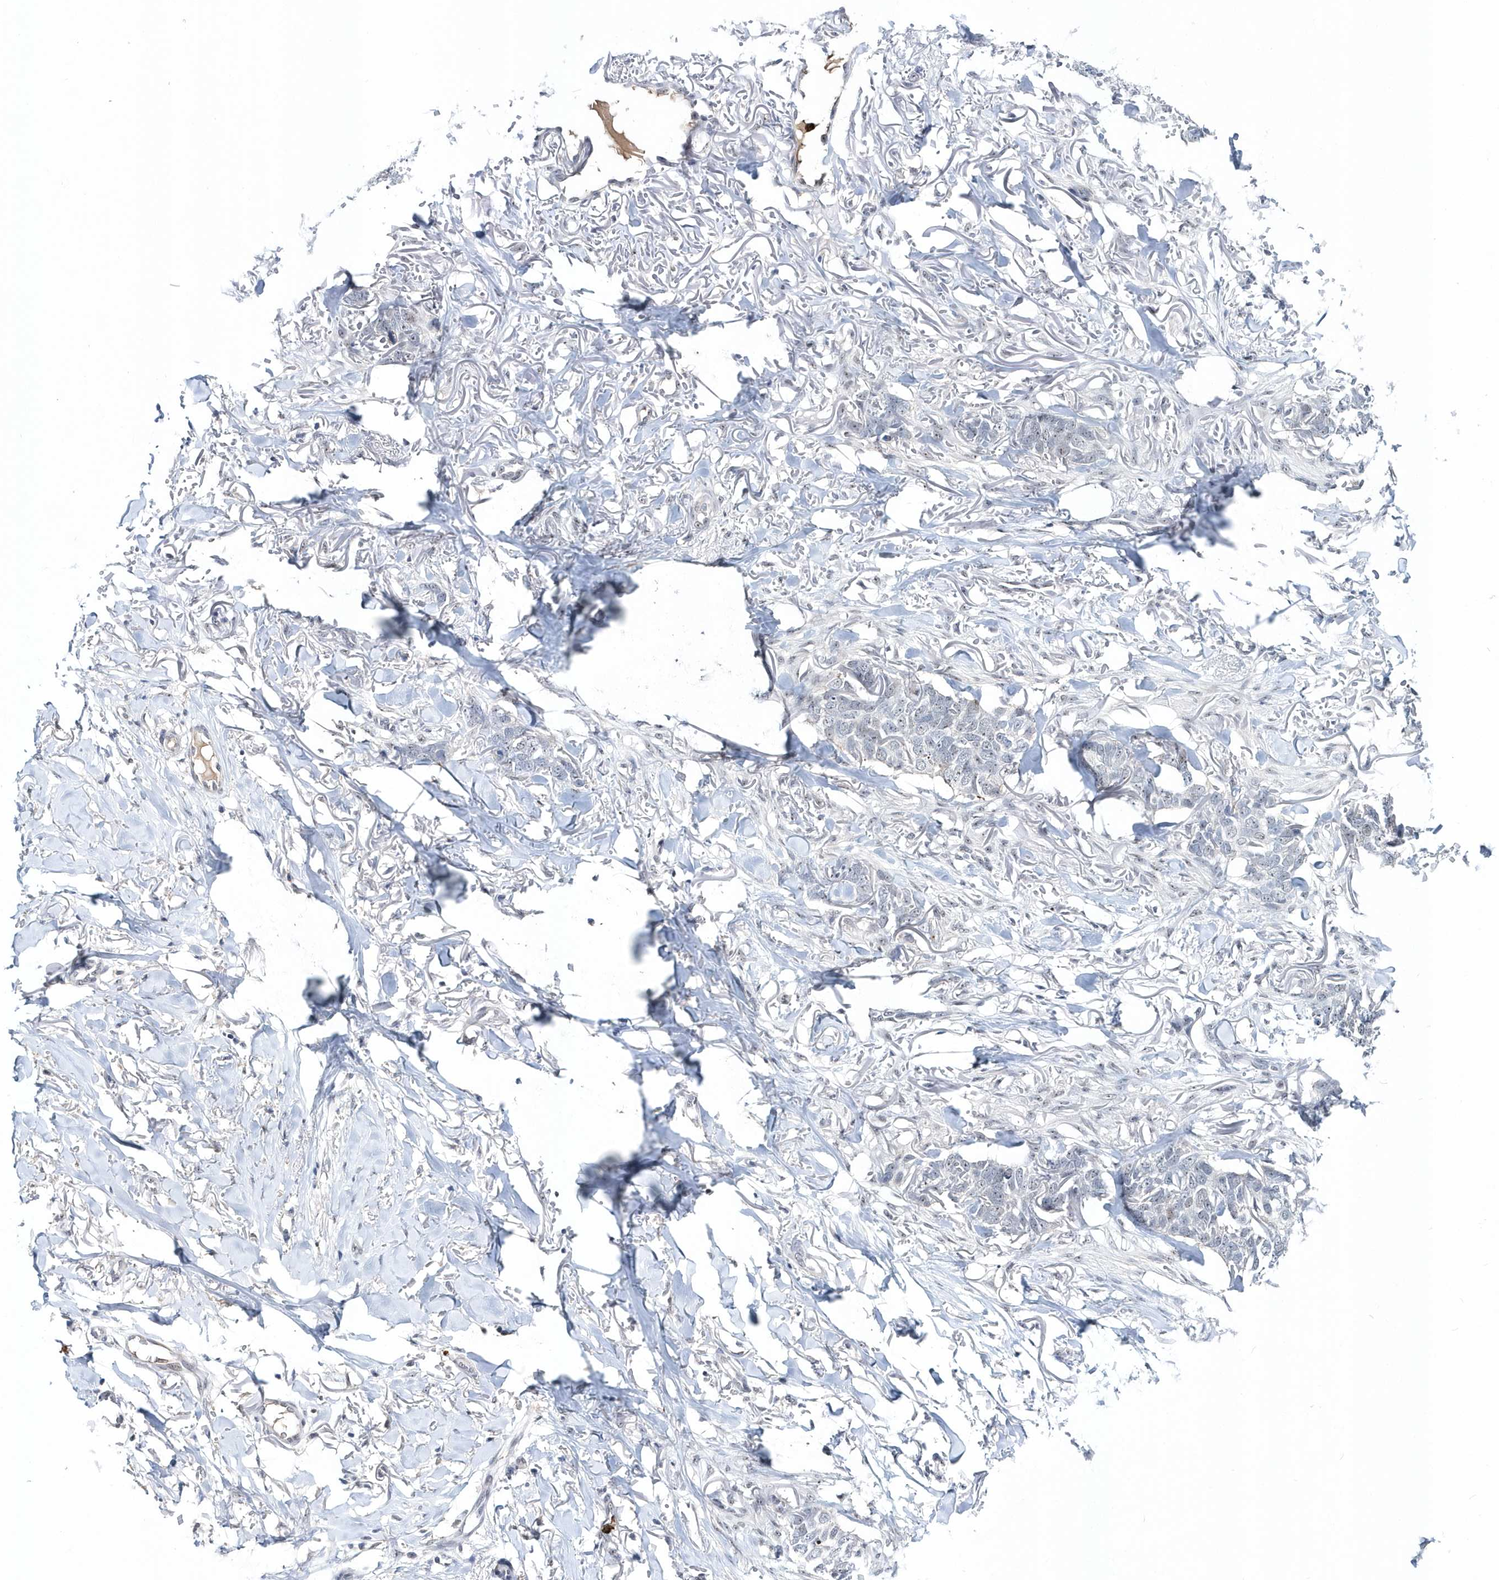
{"staining": {"intensity": "negative", "quantity": "none", "location": "none"}, "tissue": "skin cancer", "cell_type": "Tumor cells", "image_type": "cancer", "snomed": [{"axis": "morphology", "description": "Normal tissue, NOS"}, {"axis": "morphology", "description": "Basal cell carcinoma"}, {"axis": "topography", "description": "Skin"}], "caption": "High power microscopy photomicrograph of an IHC image of skin cancer, revealing no significant positivity in tumor cells.", "gene": "ASCL4", "patient": {"sex": "male", "age": 77}}